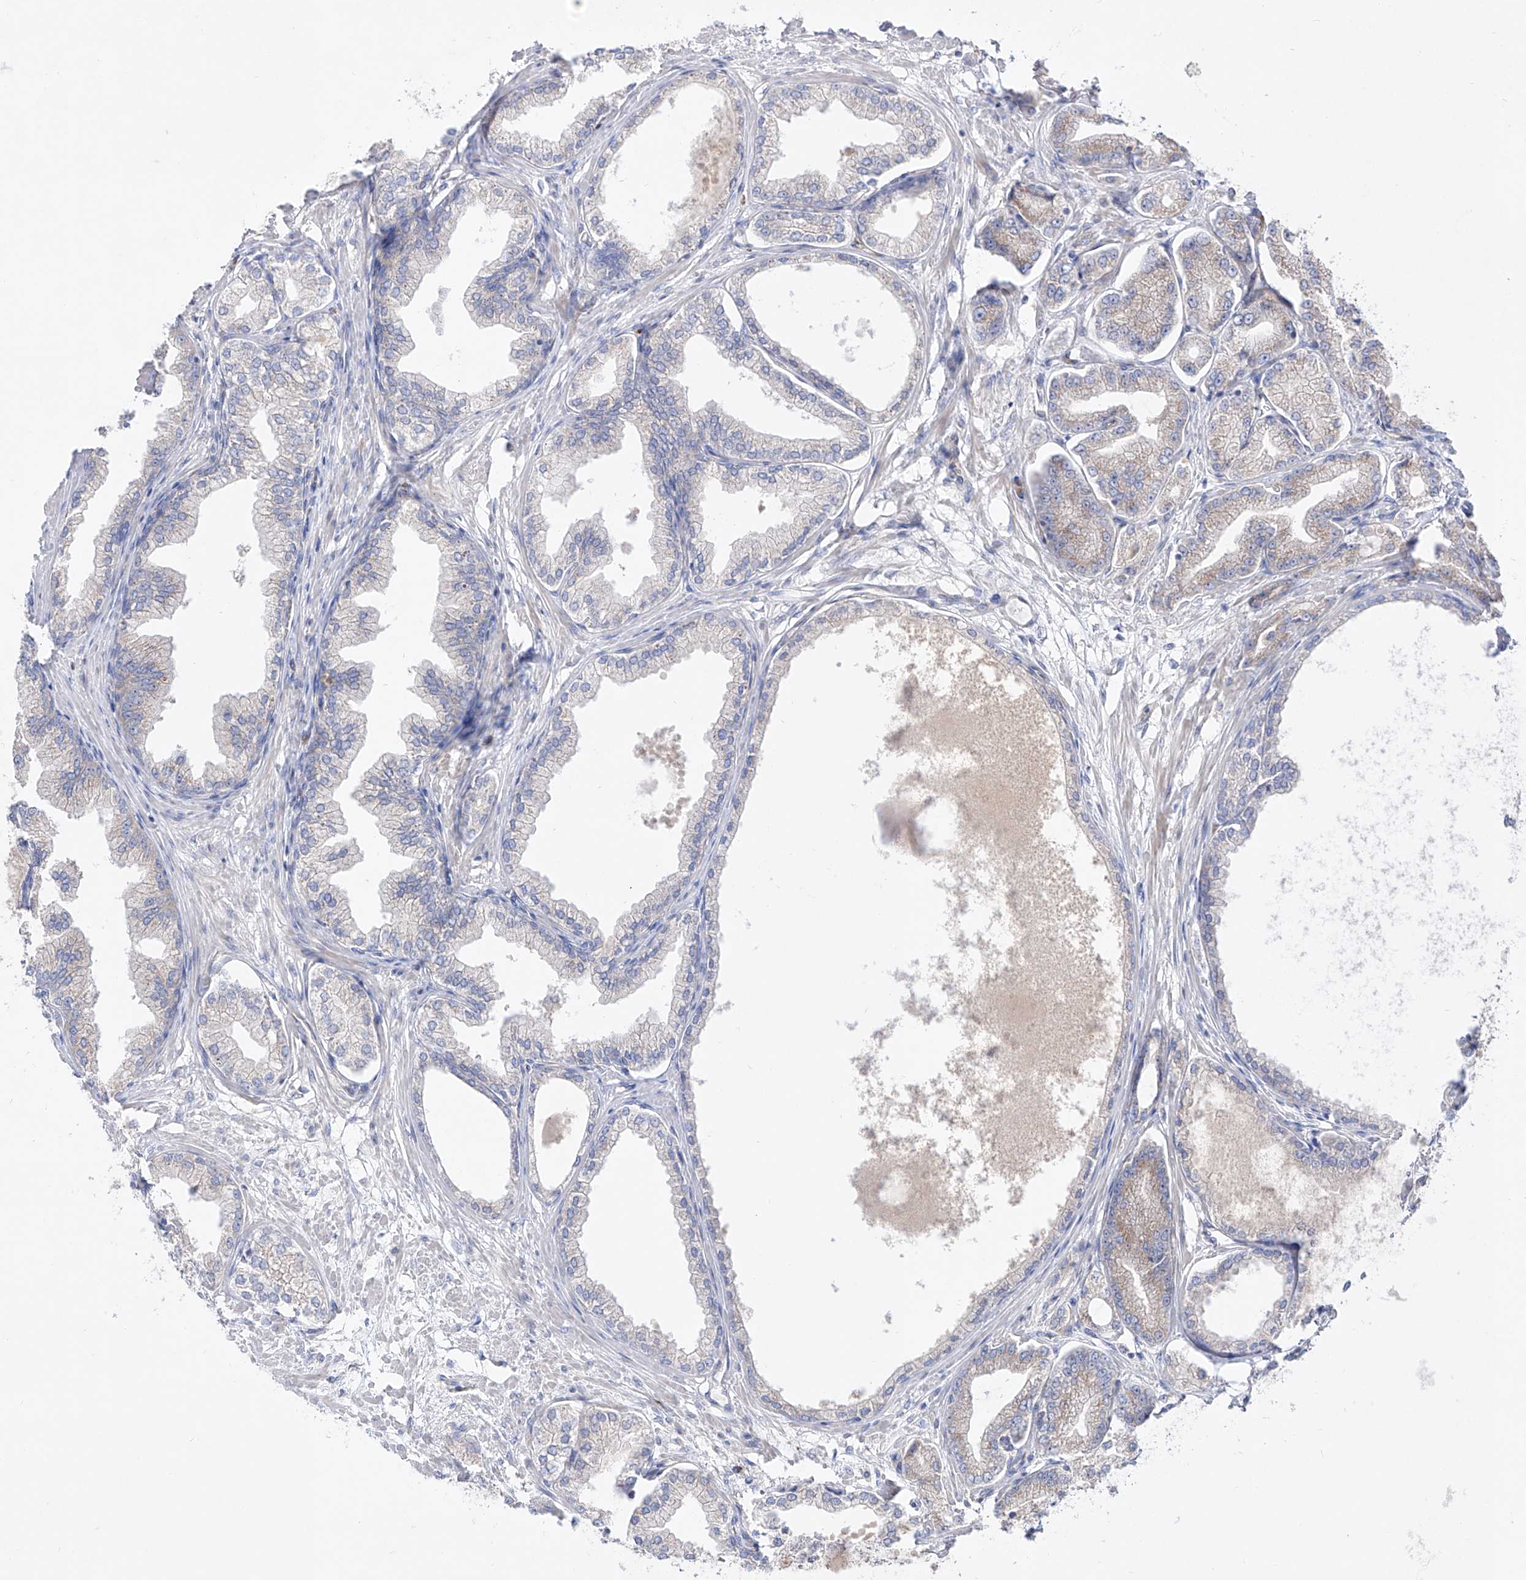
{"staining": {"intensity": "negative", "quantity": "none", "location": "none"}, "tissue": "prostate cancer", "cell_type": "Tumor cells", "image_type": "cancer", "snomed": [{"axis": "morphology", "description": "Adenocarcinoma, Low grade"}, {"axis": "topography", "description": "Prostate"}], "caption": "This is an immunohistochemistry micrograph of prostate low-grade adenocarcinoma. There is no expression in tumor cells.", "gene": "YKT6", "patient": {"sex": "male", "age": 63}}